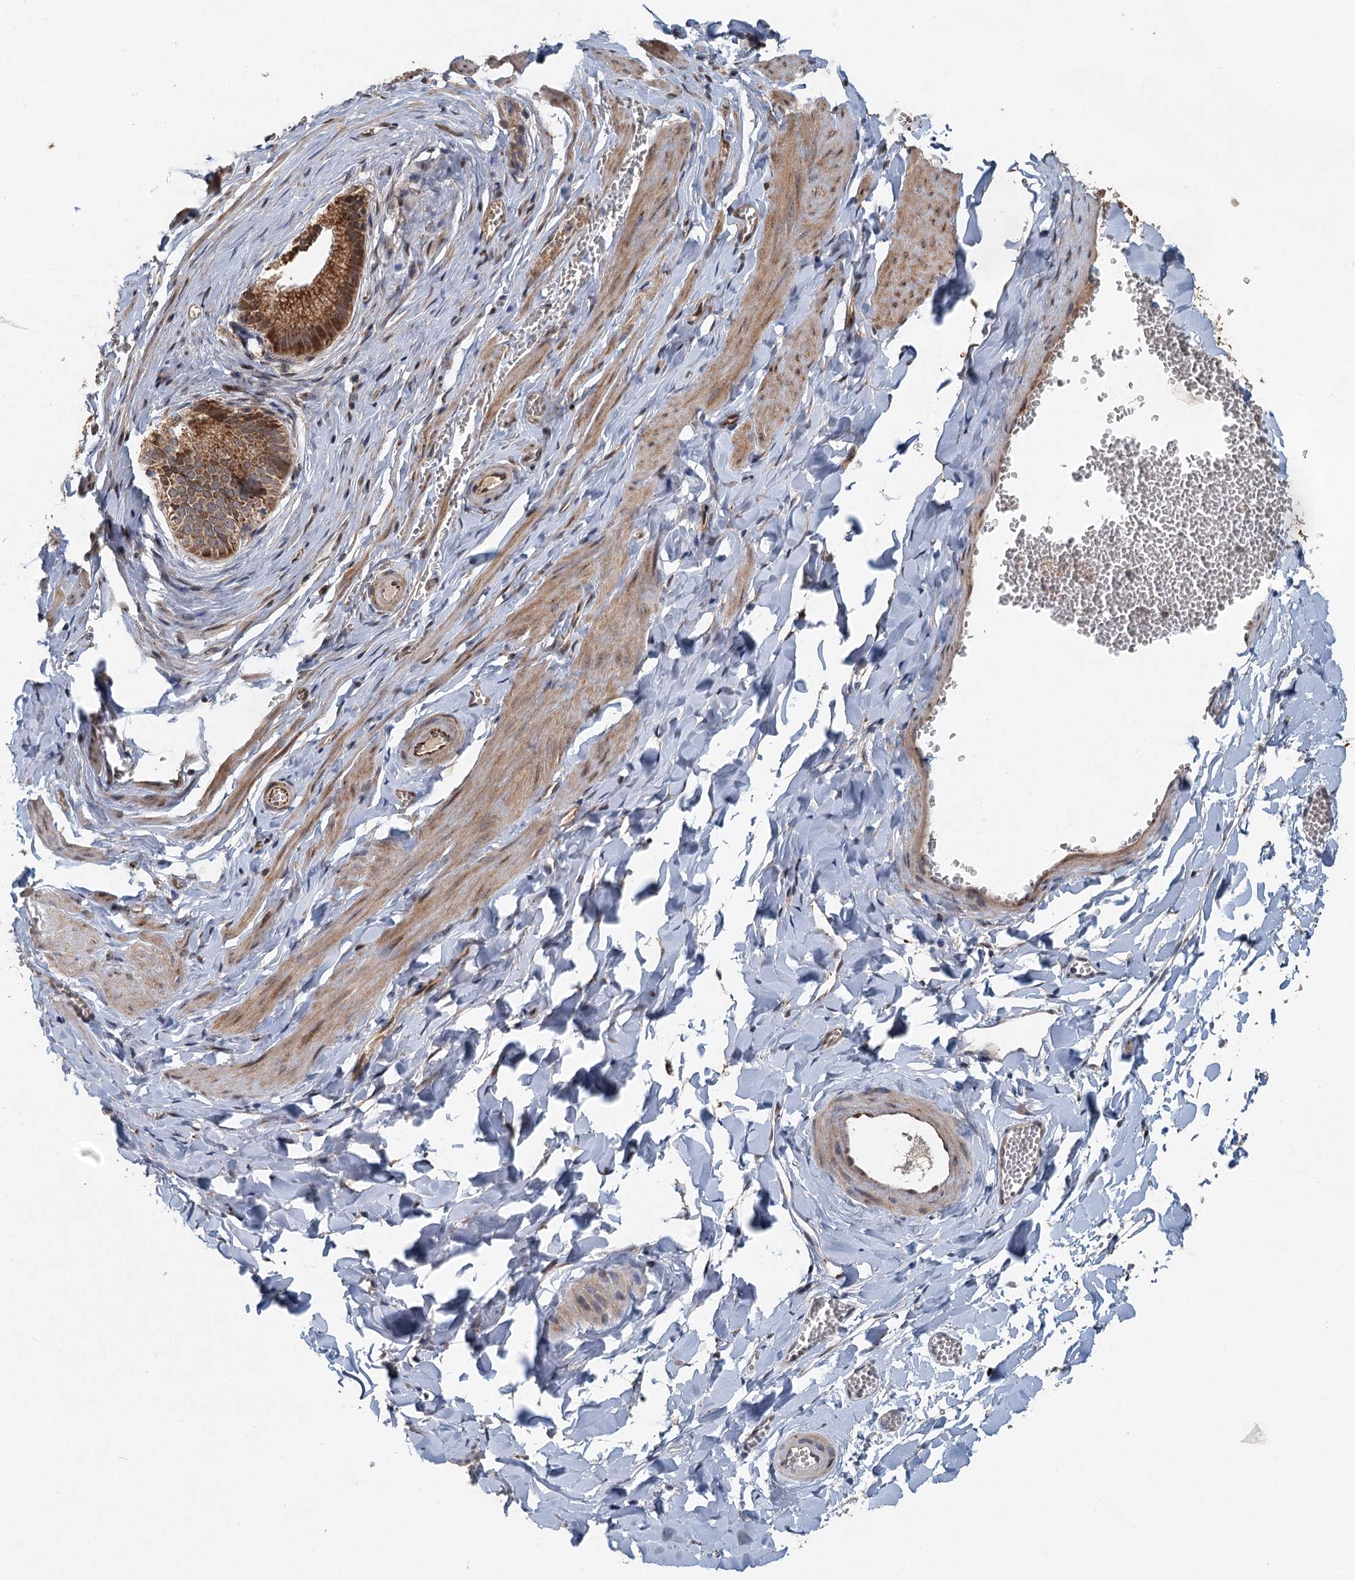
{"staining": {"intensity": "strong", "quantity": ">75%", "location": "cytoplasmic/membranous,nuclear"}, "tissue": "adipose tissue", "cell_type": "Adipocytes", "image_type": "normal", "snomed": [{"axis": "morphology", "description": "Normal tissue, NOS"}, {"axis": "topography", "description": "Gallbladder"}, {"axis": "topography", "description": "Peripheral nerve tissue"}], "caption": "Adipose tissue stained for a protein (brown) exhibits strong cytoplasmic/membranous,nuclear positive expression in approximately >75% of adipocytes.", "gene": "SRPX2", "patient": {"sex": "male", "age": 38}}